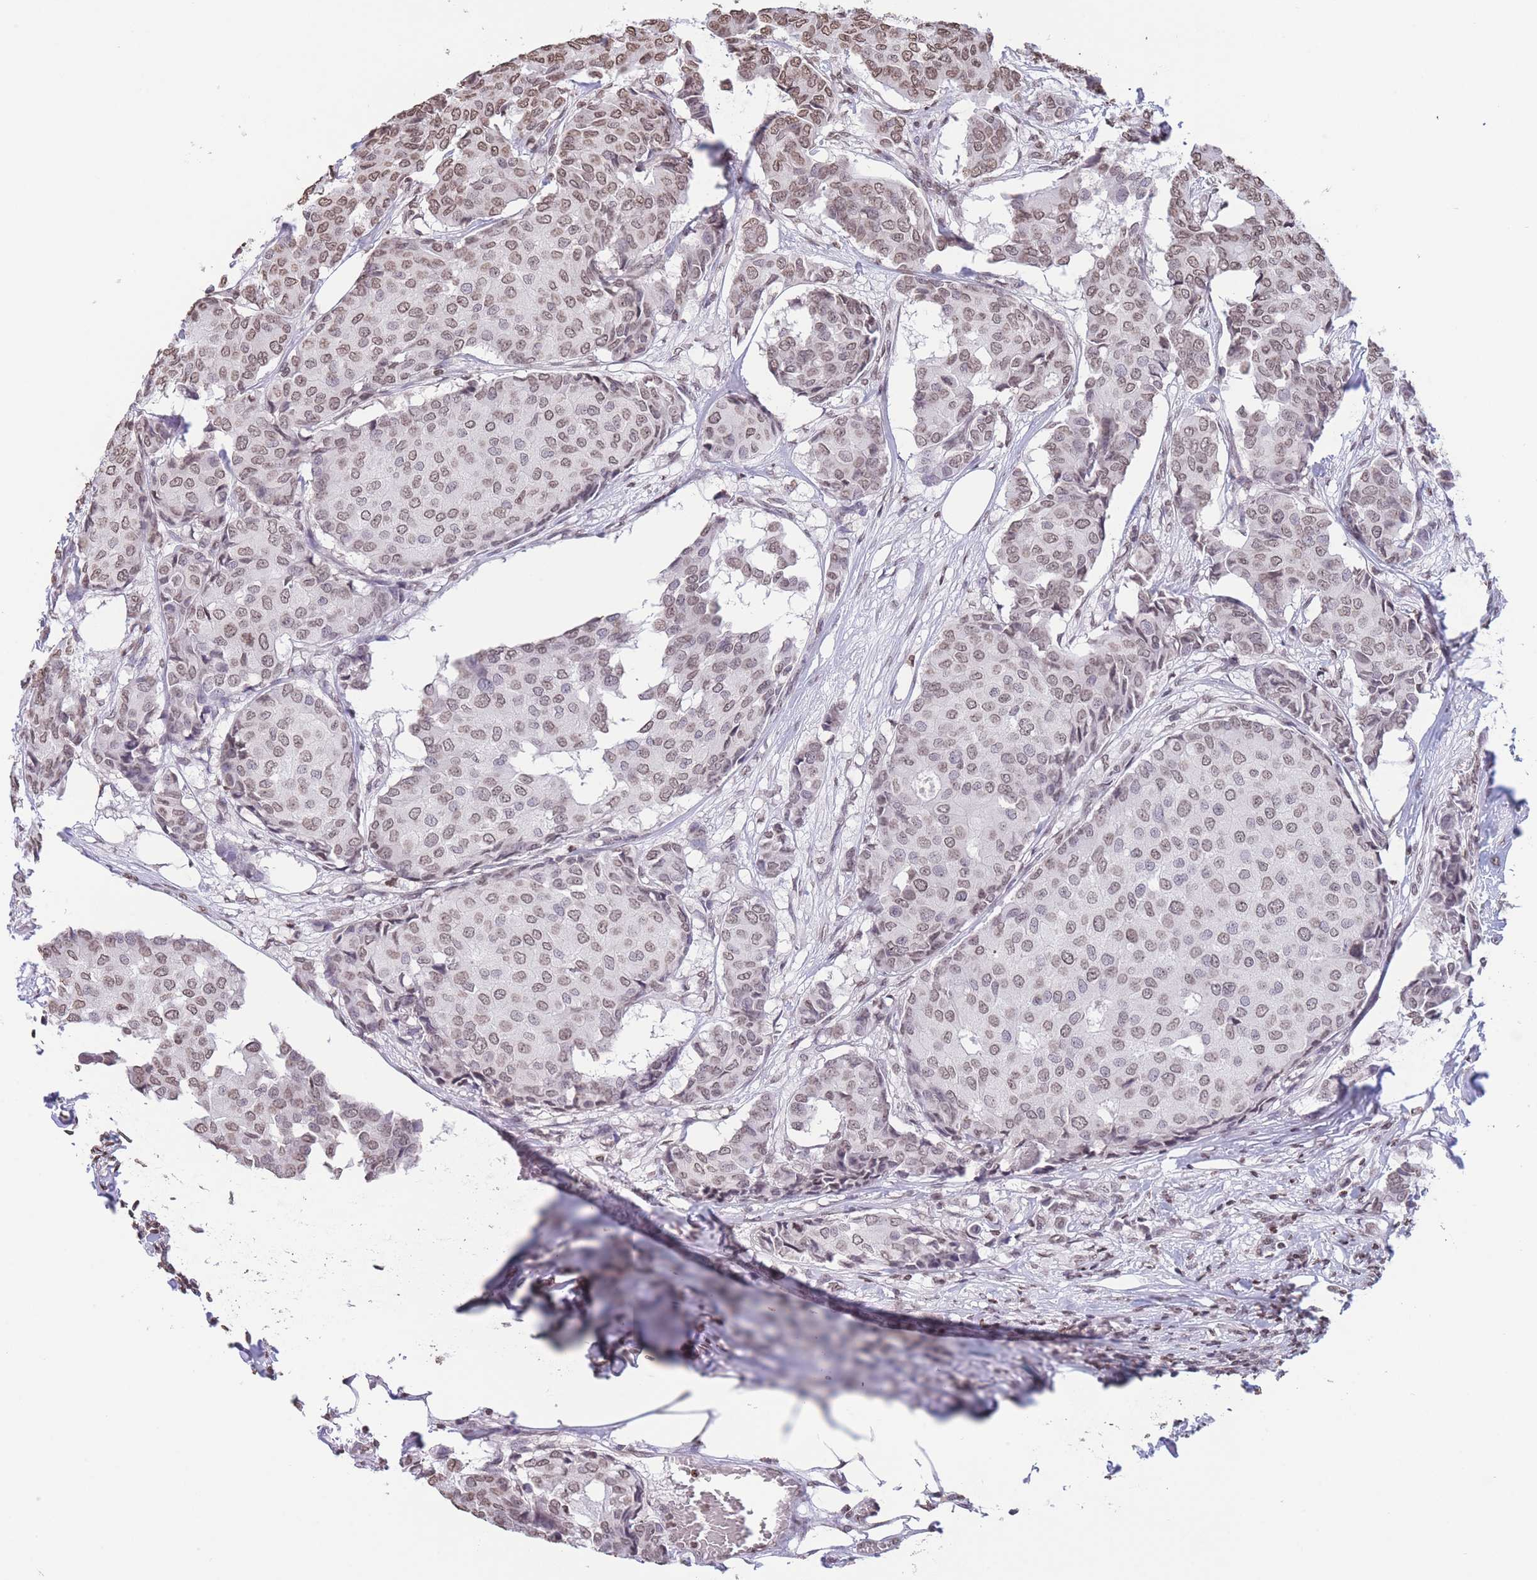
{"staining": {"intensity": "moderate", "quantity": ">75%", "location": "nuclear"}, "tissue": "breast cancer", "cell_type": "Tumor cells", "image_type": "cancer", "snomed": [{"axis": "morphology", "description": "Duct carcinoma"}, {"axis": "topography", "description": "Breast"}], "caption": "A high-resolution micrograph shows IHC staining of breast cancer, which exhibits moderate nuclear expression in approximately >75% of tumor cells.", "gene": "H2BC11", "patient": {"sex": "female", "age": 75}}